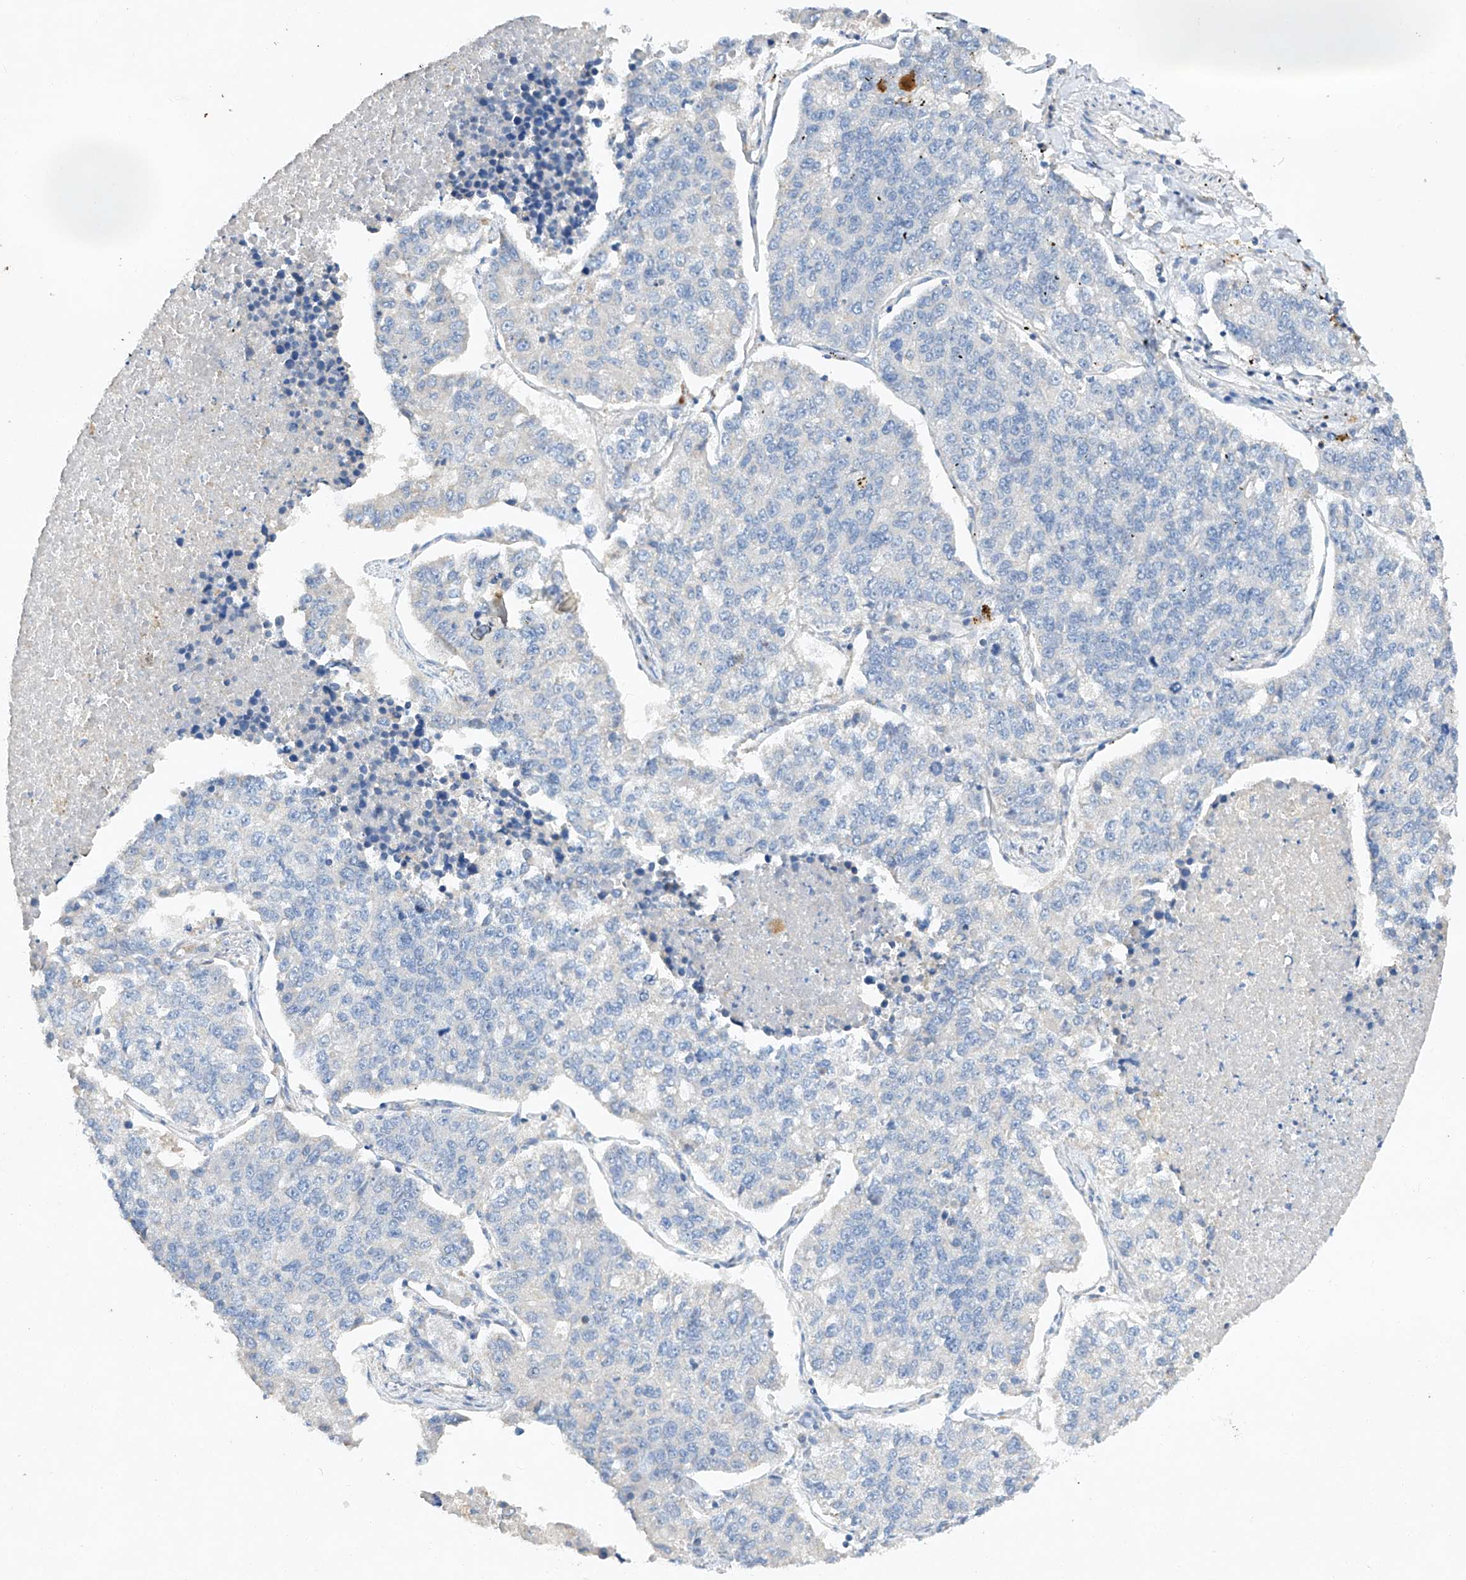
{"staining": {"intensity": "negative", "quantity": "none", "location": "none"}, "tissue": "lung cancer", "cell_type": "Tumor cells", "image_type": "cancer", "snomed": [{"axis": "morphology", "description": "Adenocarcinoma, NOS"}, {"axis": "topography", "description": "Lung"}], "caption": "Immunohistochemical staining of human lung cancer demonstrates no significant staining in tumor cells.", "gene": "AMD1", "patient": {"sex": "male", "age": 49}}